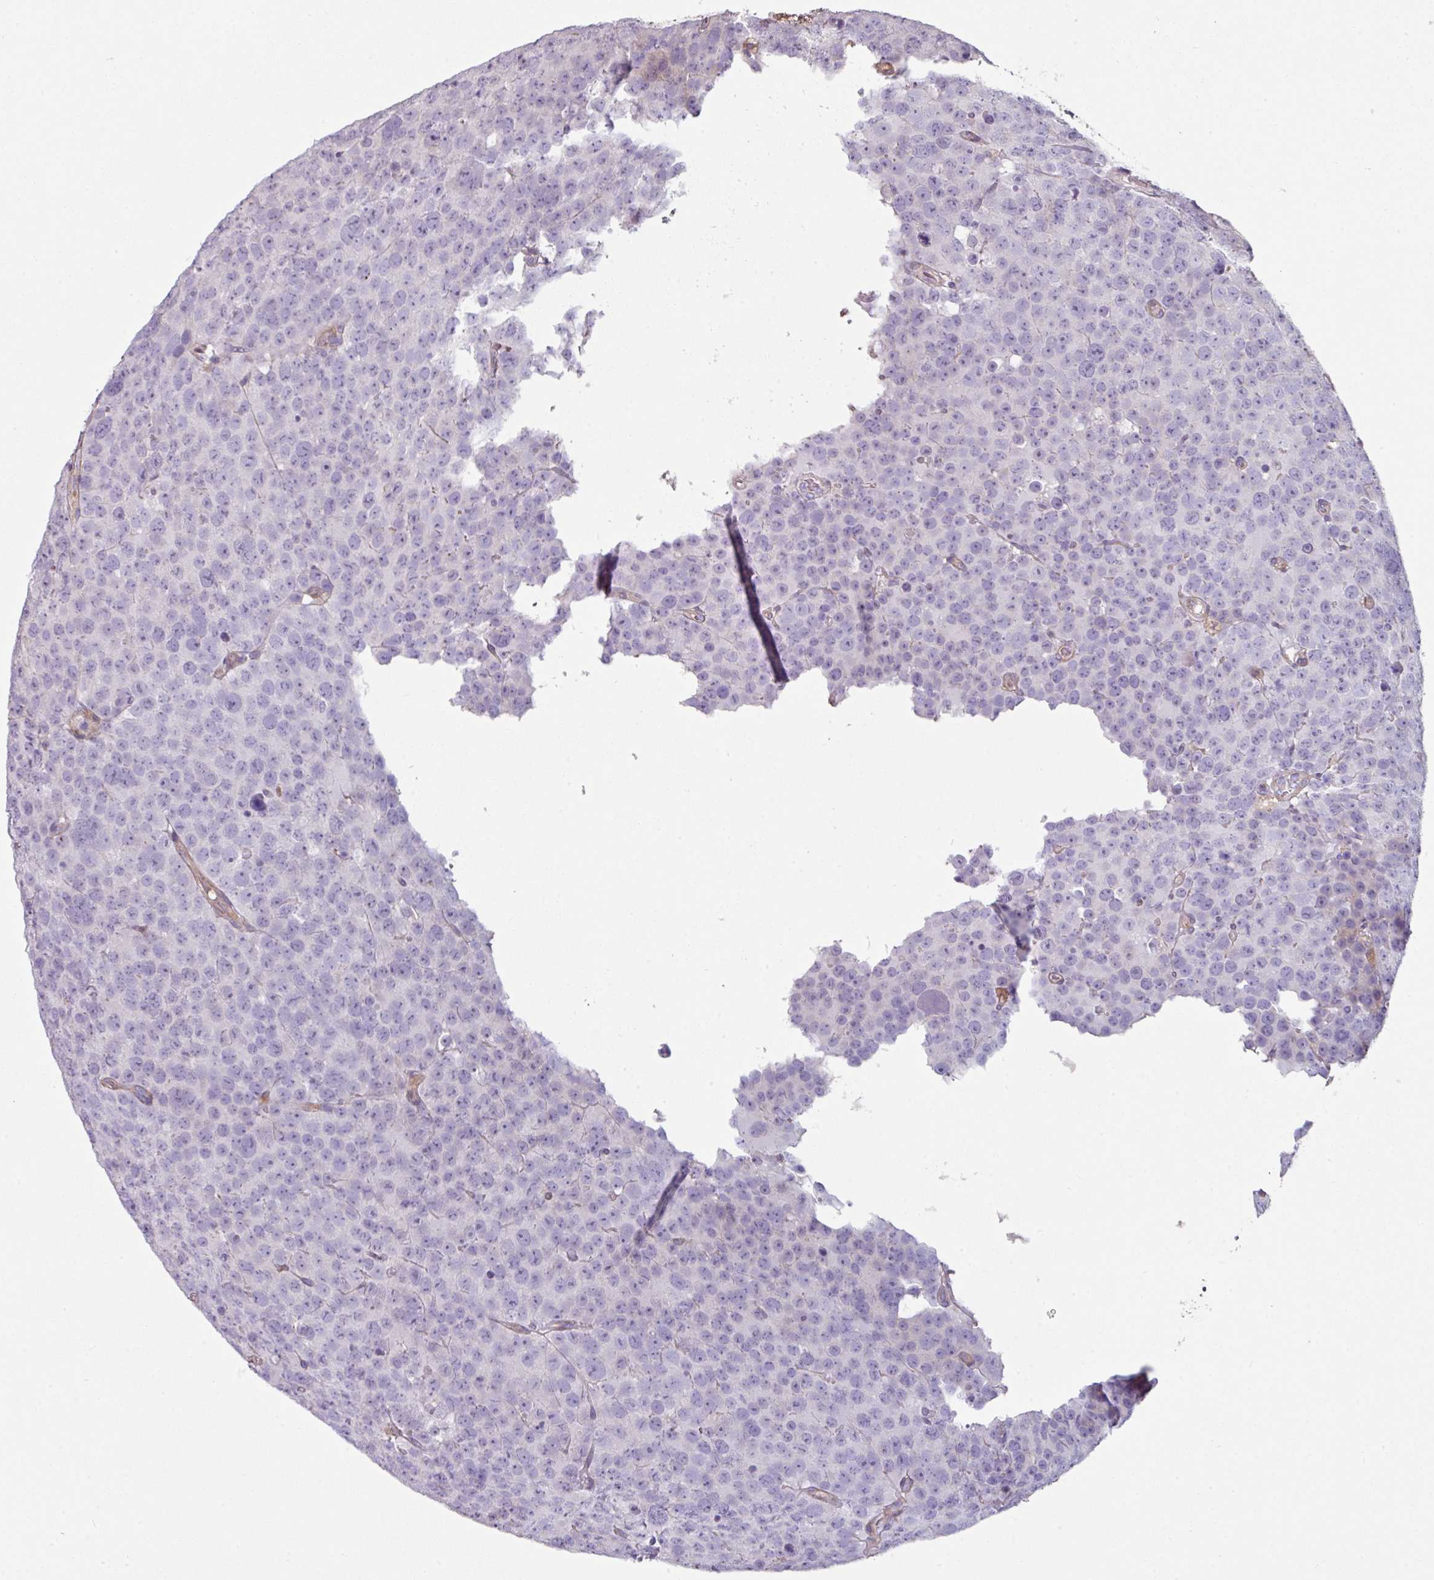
{"staining": {"intensity": "negative", "quantity": "none", "location": "none"}, "tissue": "testis cancer", "cell_type": "Tumor cells", "image_type": "cancer", "snomed": [{"axis": "morphology", "description": "Seminoma, NOS"}, {"axis": "topography", "description": "Testis"}], "caption": "IHC micrograph of neoplastic tissue: human testis cancer stained with DAB shows no significant protein expression in tumor cells. (DAB (3,3'-diaminobenzidine) IHC with hematoxylin counter stain).", "gene": "ANO9", "patient": {"sex": "male", "age": 71}}